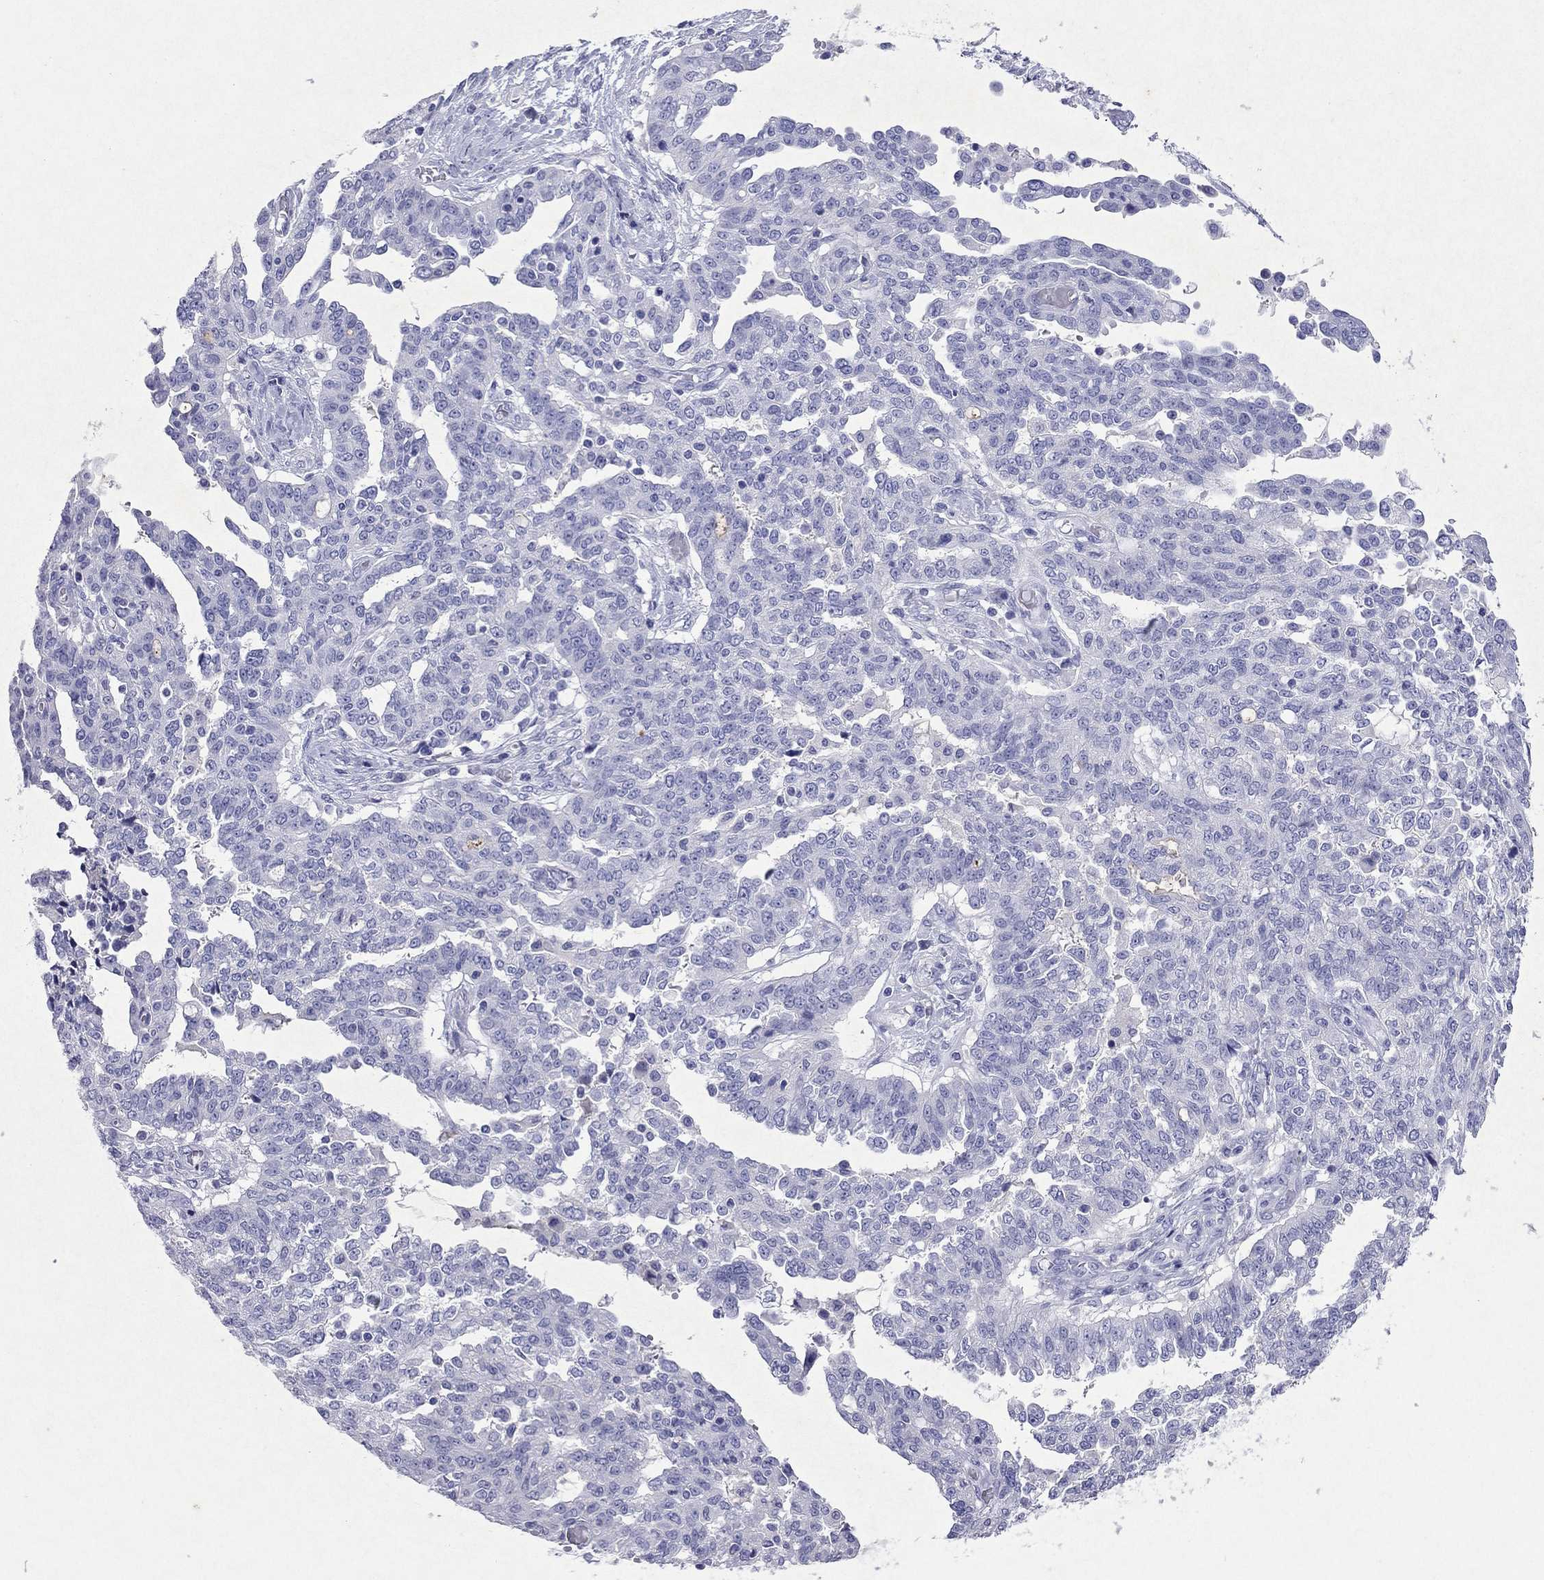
{"staining": {"intensity": "negative", "quantity": "none", "location": "none"}, "tissue": "ovarian cancer", "cell_type": "Tumor cells", "image_type": "cancer", "snomed": [{"axis": "morphology", "description": "Cystadenocarcinoma, serous, NOS"}, {"axis": "topography", "description": "Ovary"}], "caption": "IHC histopathology image of neoplastic tissue: human ovarian serous cystadenocarcinoma stained with DAB displays no significant protein staining in tumor cells. (DAB IHC visualized using brightfield microscopy, high magnification).", "gene": "ARMC12", "patient": {"sex": "female", "age": 67}}